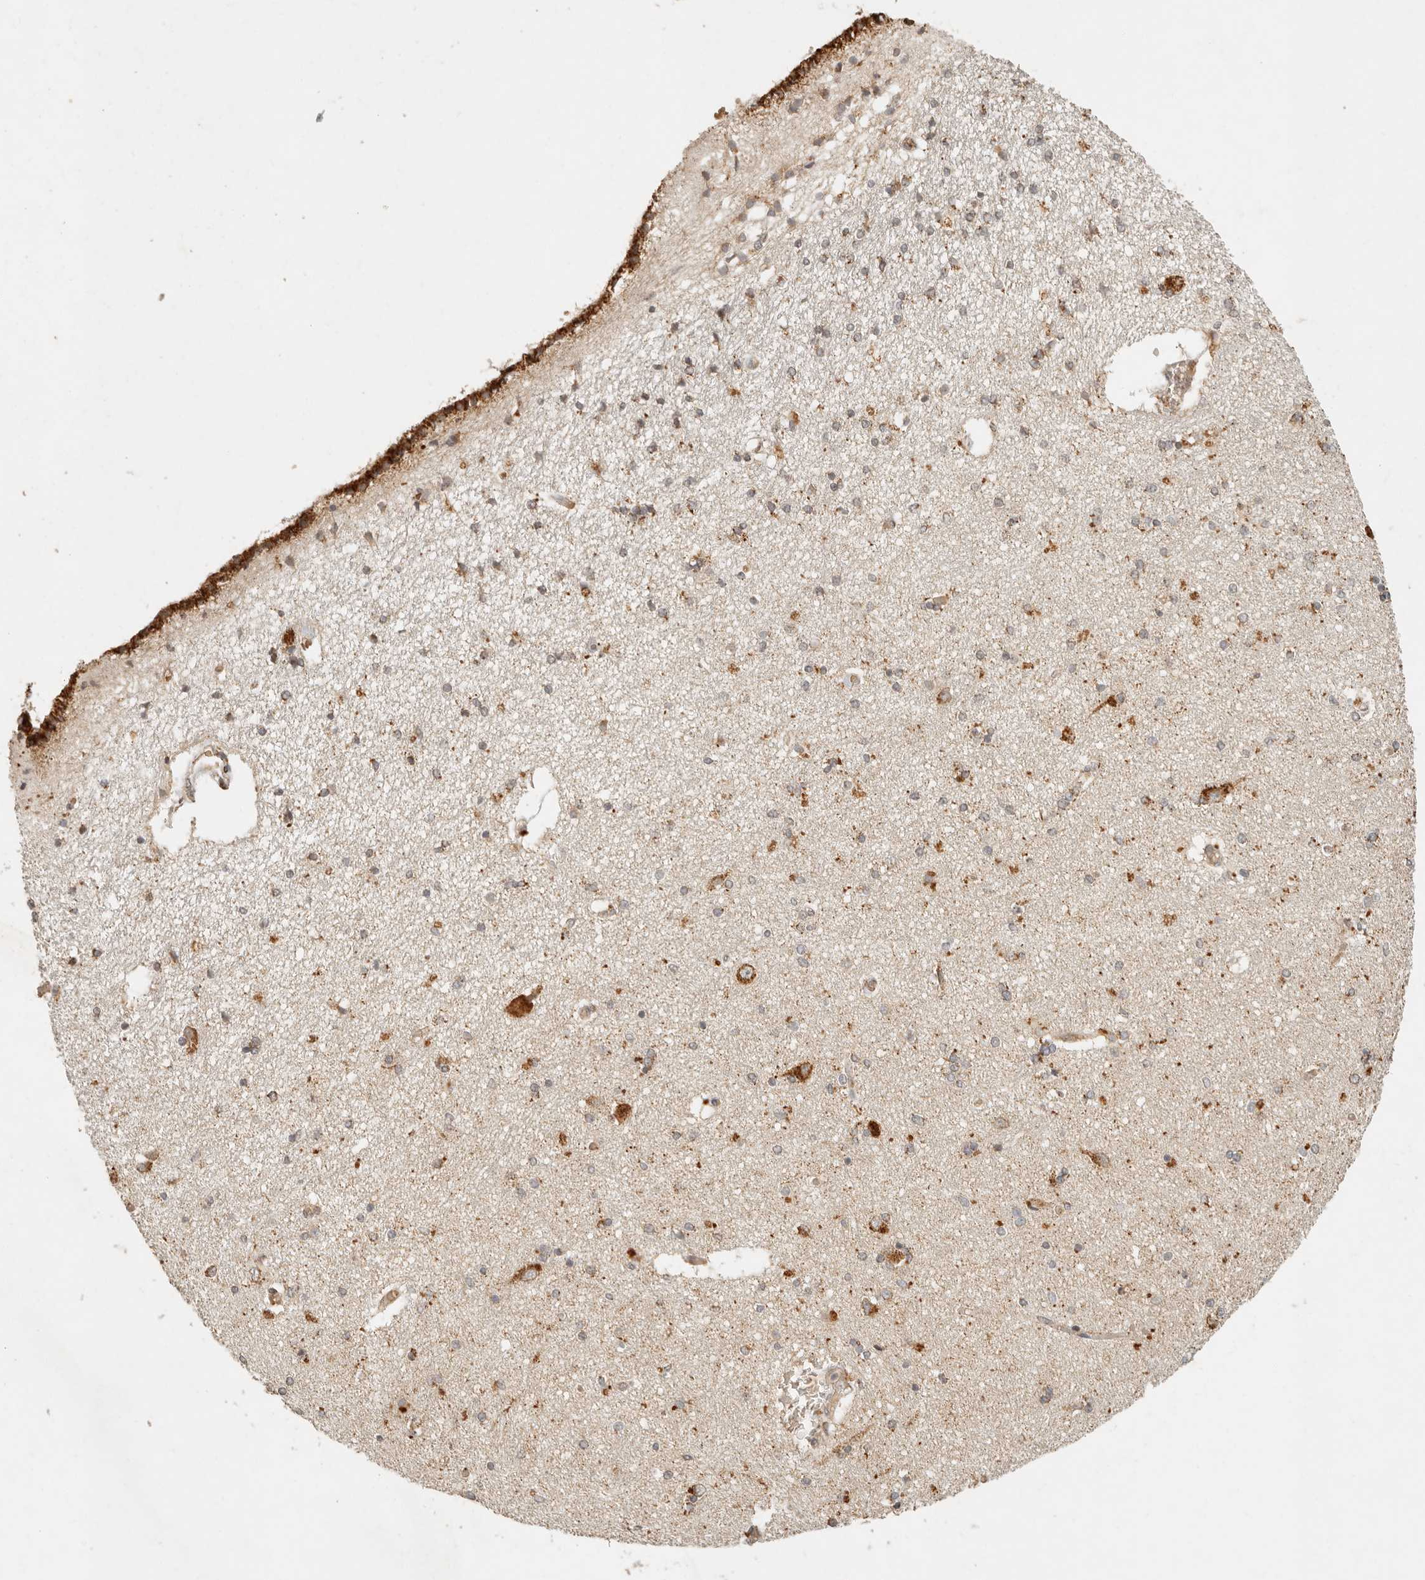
{"staining": {"intensity": "moderate", "quantity": "25%-75%", "location": "cytoplasmic/membranous"}, "tissue": "hippocampus", "cell_type": "Glial cells", "image_type": "normal", "snomed": [{"axis": "morphology", "description": "Normal tissue, NOS"}, {"axis": "topography", "description": "Hippocampus"}], "caption": "Protein staining reveals moderate cytoplasmic/membranous expression in approximately 25%-75% of glial cells in normal hippocampus.", "gene": "MRPL55", "patient": {"sex": "female", "age": 54}}